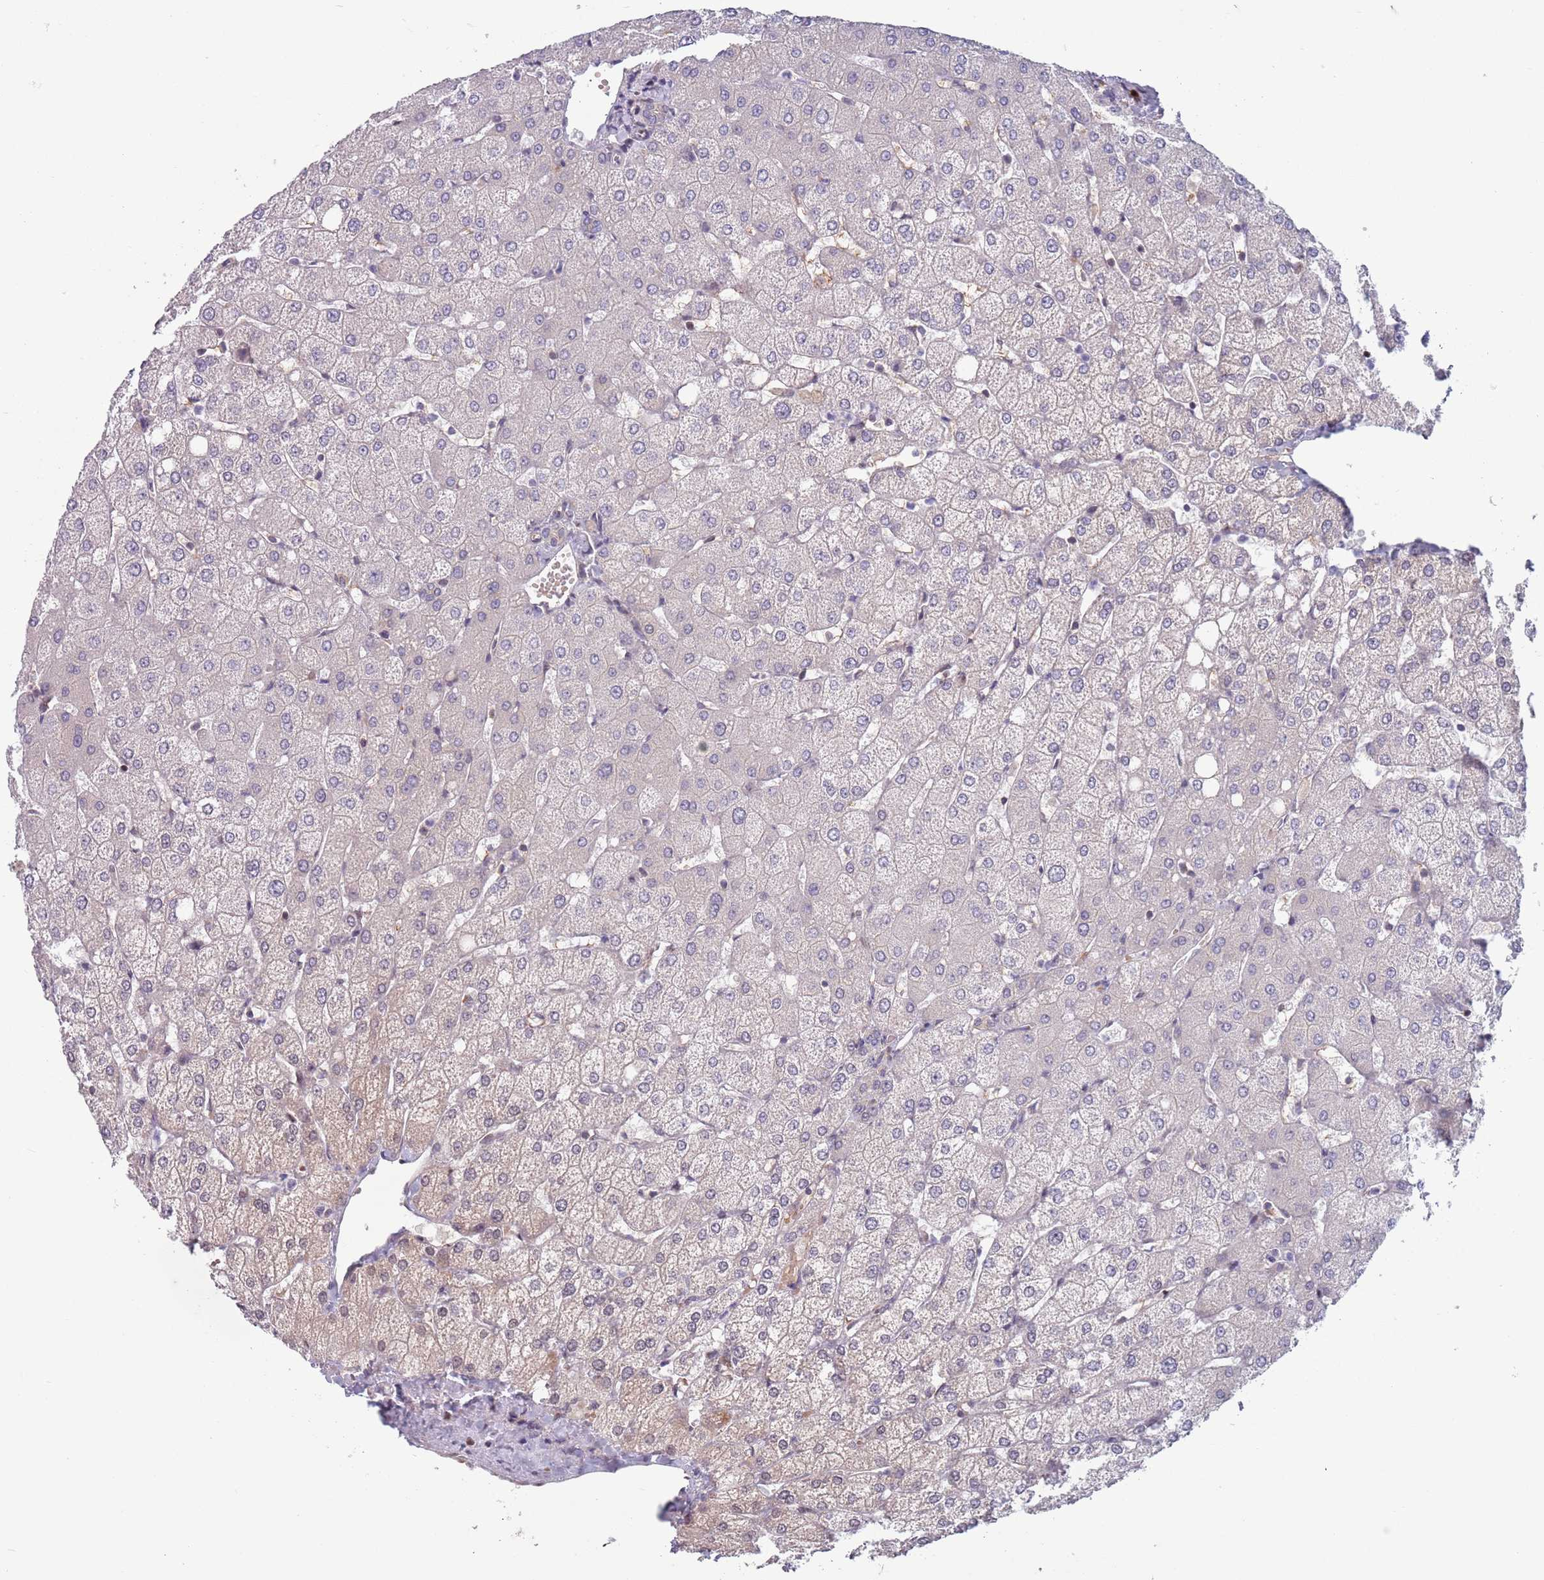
{"staining": {"intensity": "negative", "quantity": "none", "location": "none"}, "tissue": "liver", "cell_type": "Cholangiocytes", "image_type": "normal", "snomed": [{"axis": "morphology", "description": "Normal tissue, NOS"}, {"axis": "topography", "description": "Liver"}], "caption": "Immunohistochemical staining of benign liver demonstrates no significant expression in cholangiocytes.", "gene": "CLNS1A", "patient": {"sex": "female", "age": 54}}